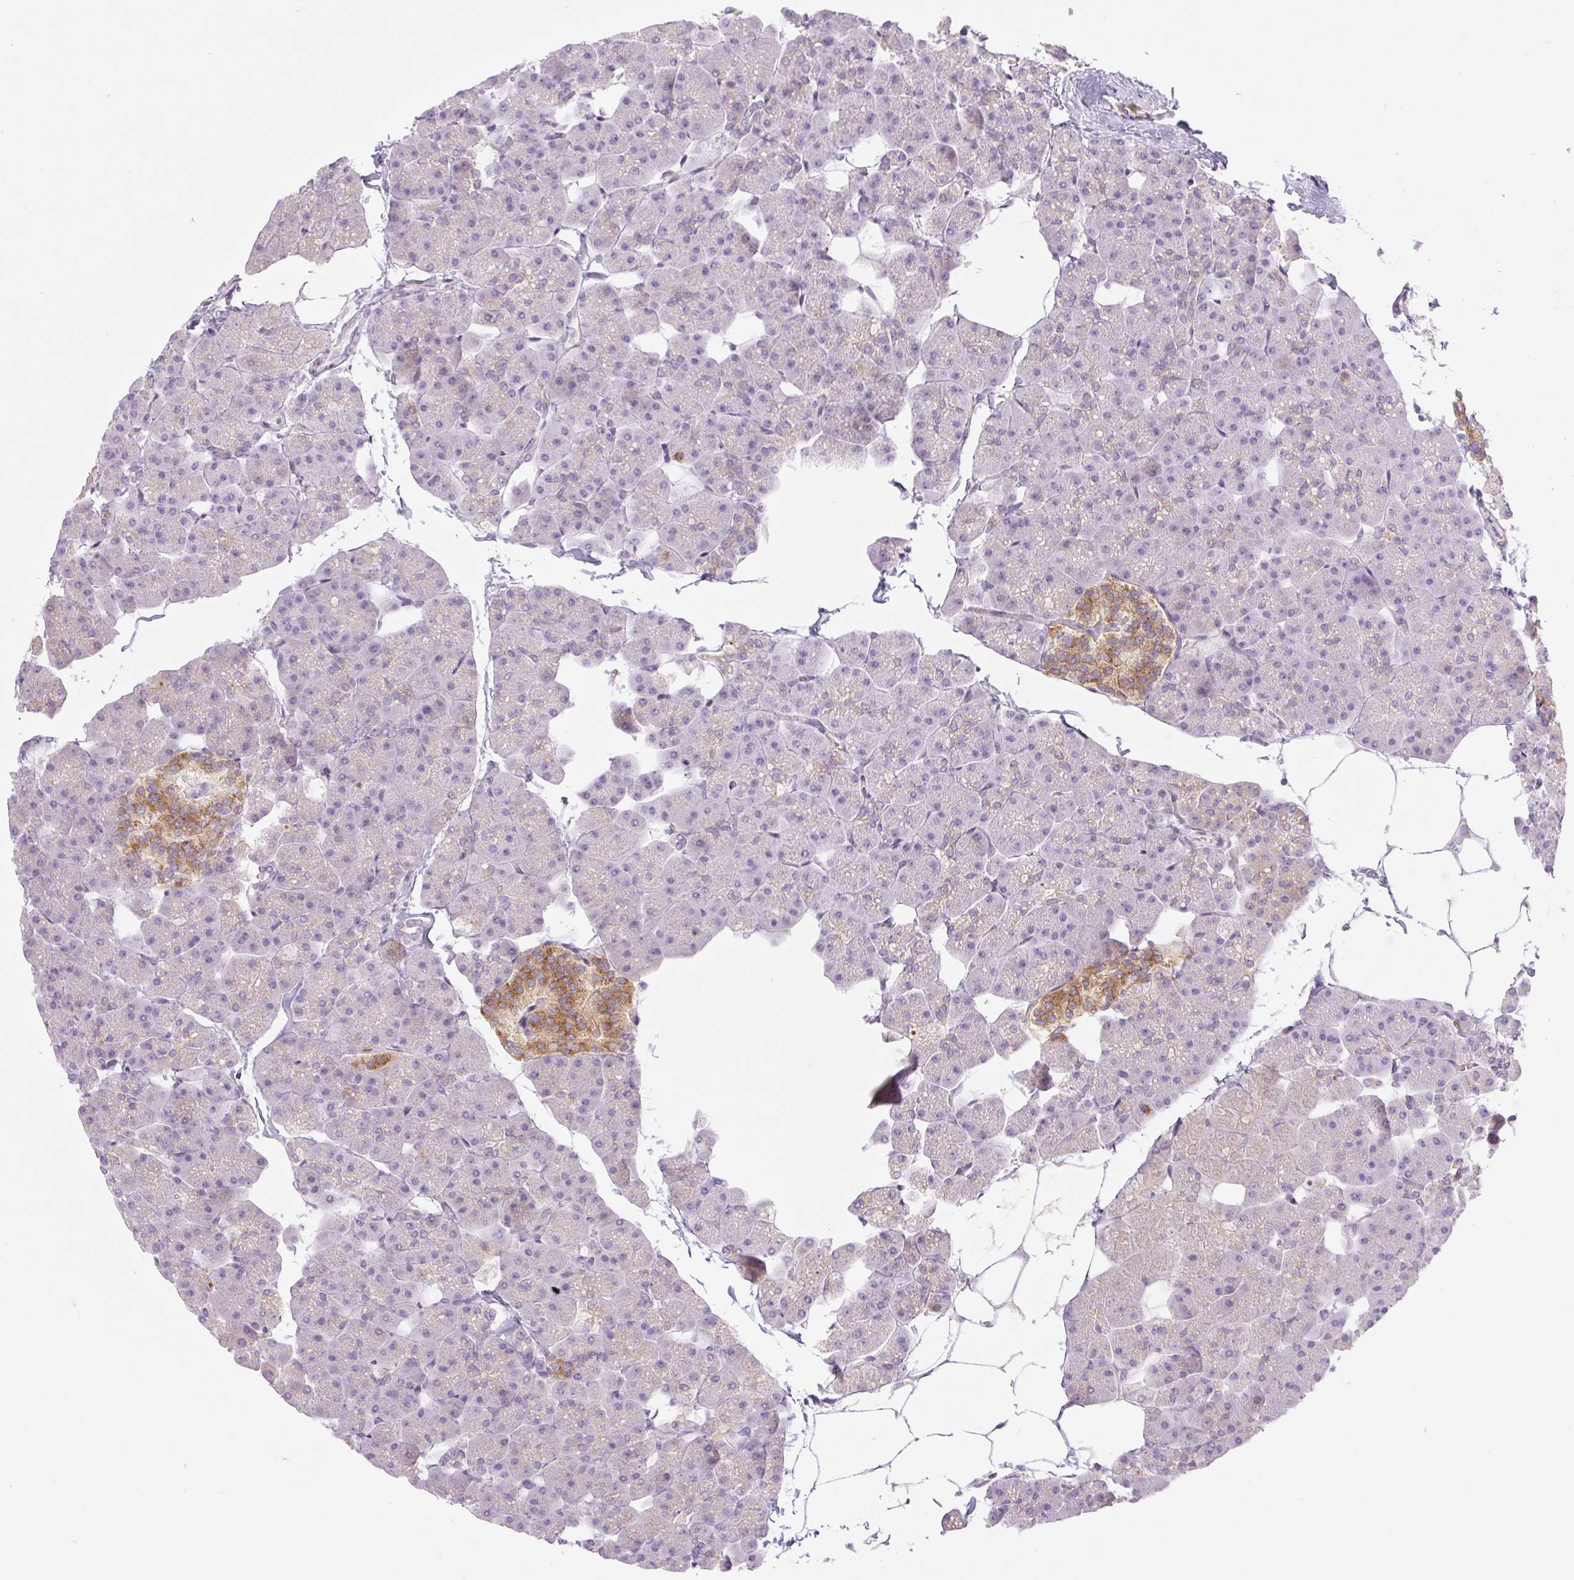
{"staining": {"intensity": "moderate", "quantity": "<25%", "location": "cytoplasmic/membranous"}, "tissue": "pancreas", "cell_type": "Exocrine glandular cells", "image_type": "normal", "snomed": [{"axis": "morphology", "description": "Normal tissue, NOS"}, {"axis": "topography", "description": "Pancreas"}], "caption": "DAB immunohistochemical staining of normal human pancreas shows moderate cytoplasmic/membranous protein expression in about <25% of exocrine glandular cells.", "gene": "MIA2", "patient": {"sex": "male", "age": 35}}